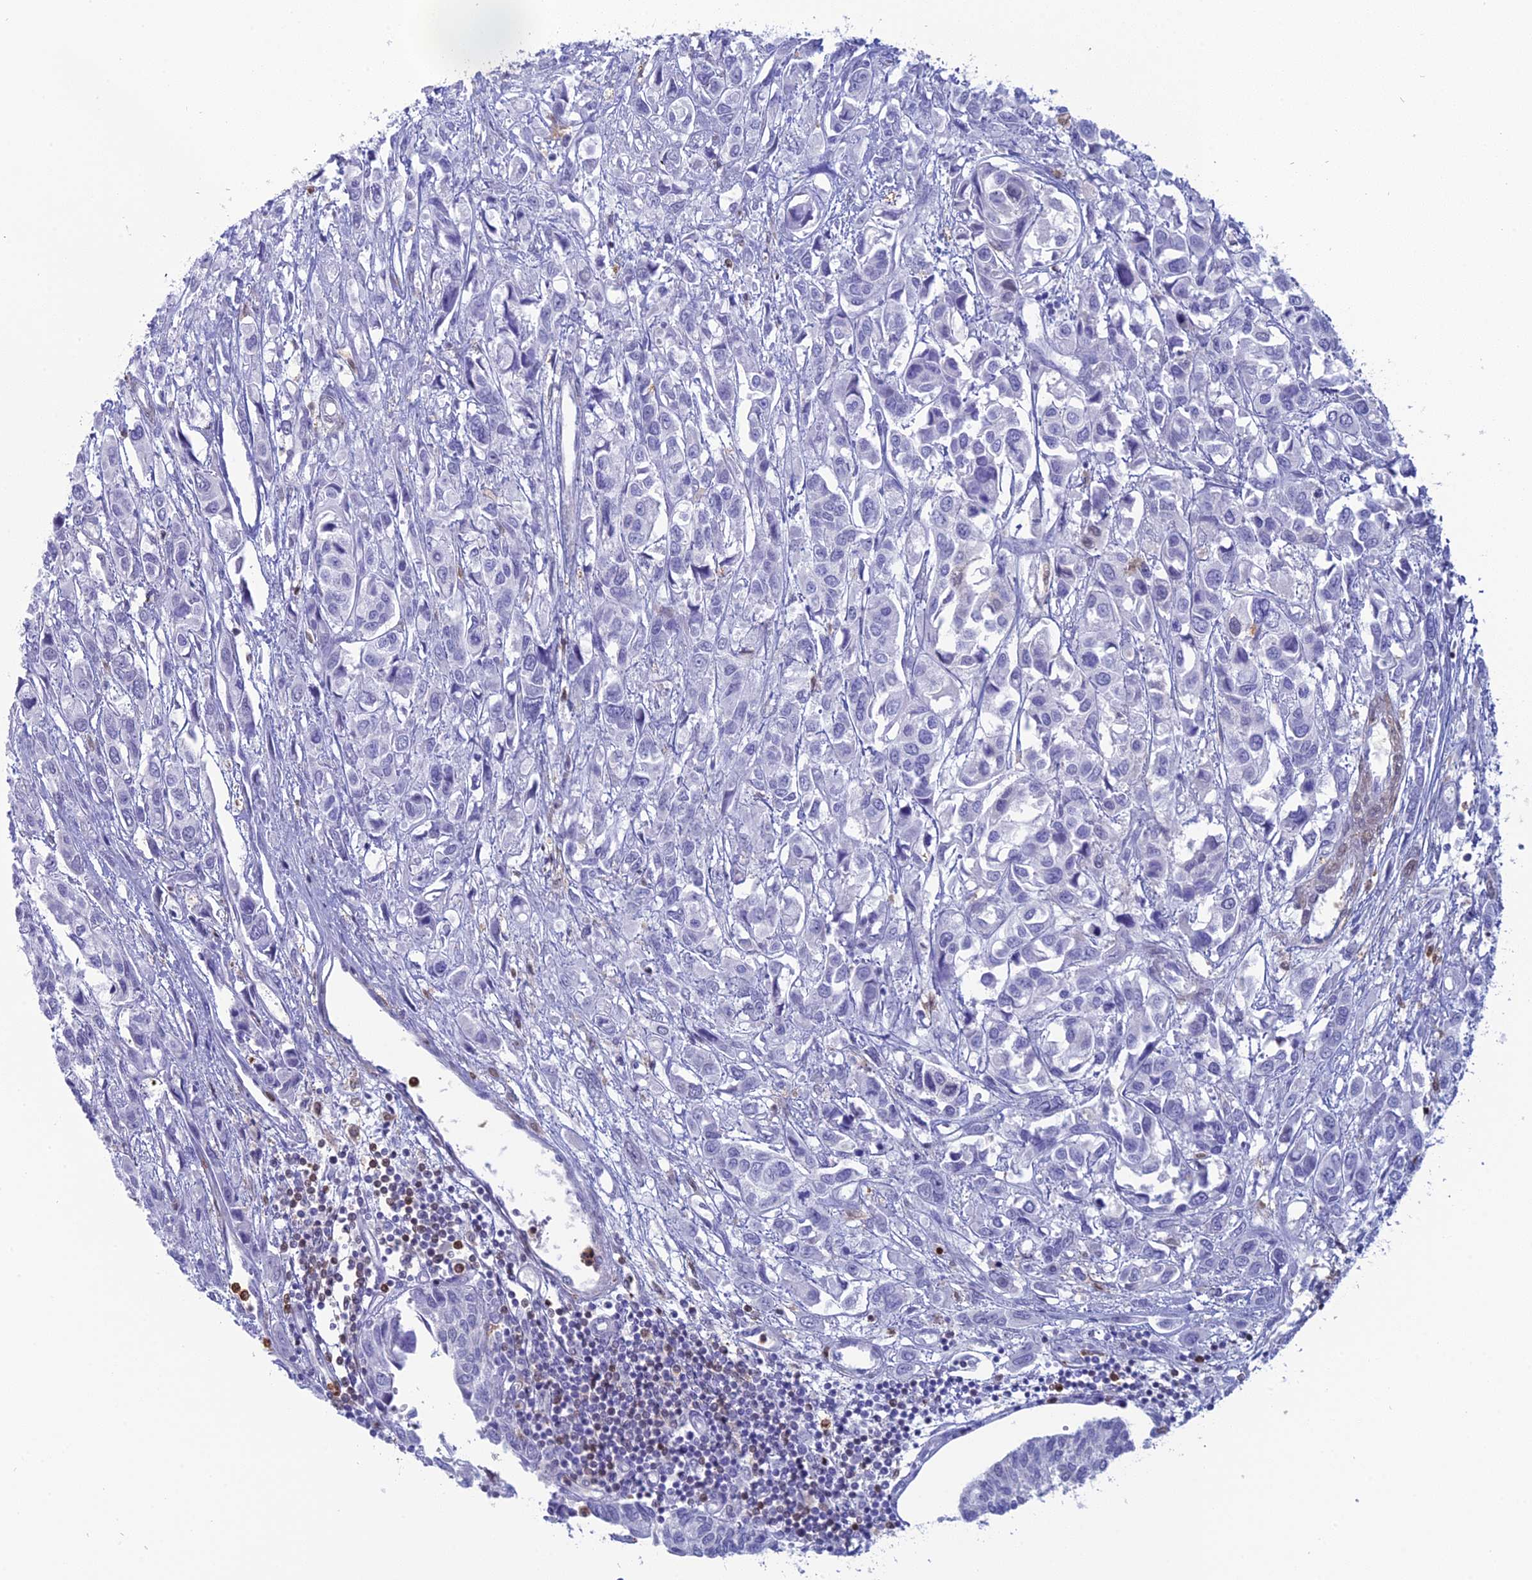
{"staining": {"intensity": "negative", "quantity": "none", "location": "none"}, "tissue": "urothelial cancer", "cell_type": "Tumor cells", "image_type": "cancer", "snomed": [{"axis": "morphology", "description": "Urothelial carcinoma, High grade"}, {"axis": "topography", "description": "Urinary bladder"}], "caption": "The image reveals no significant staining in tumor cells of urothelial cancer.", "gene": "PGBD4", "patient": {"sex": "male", "age": 67}}